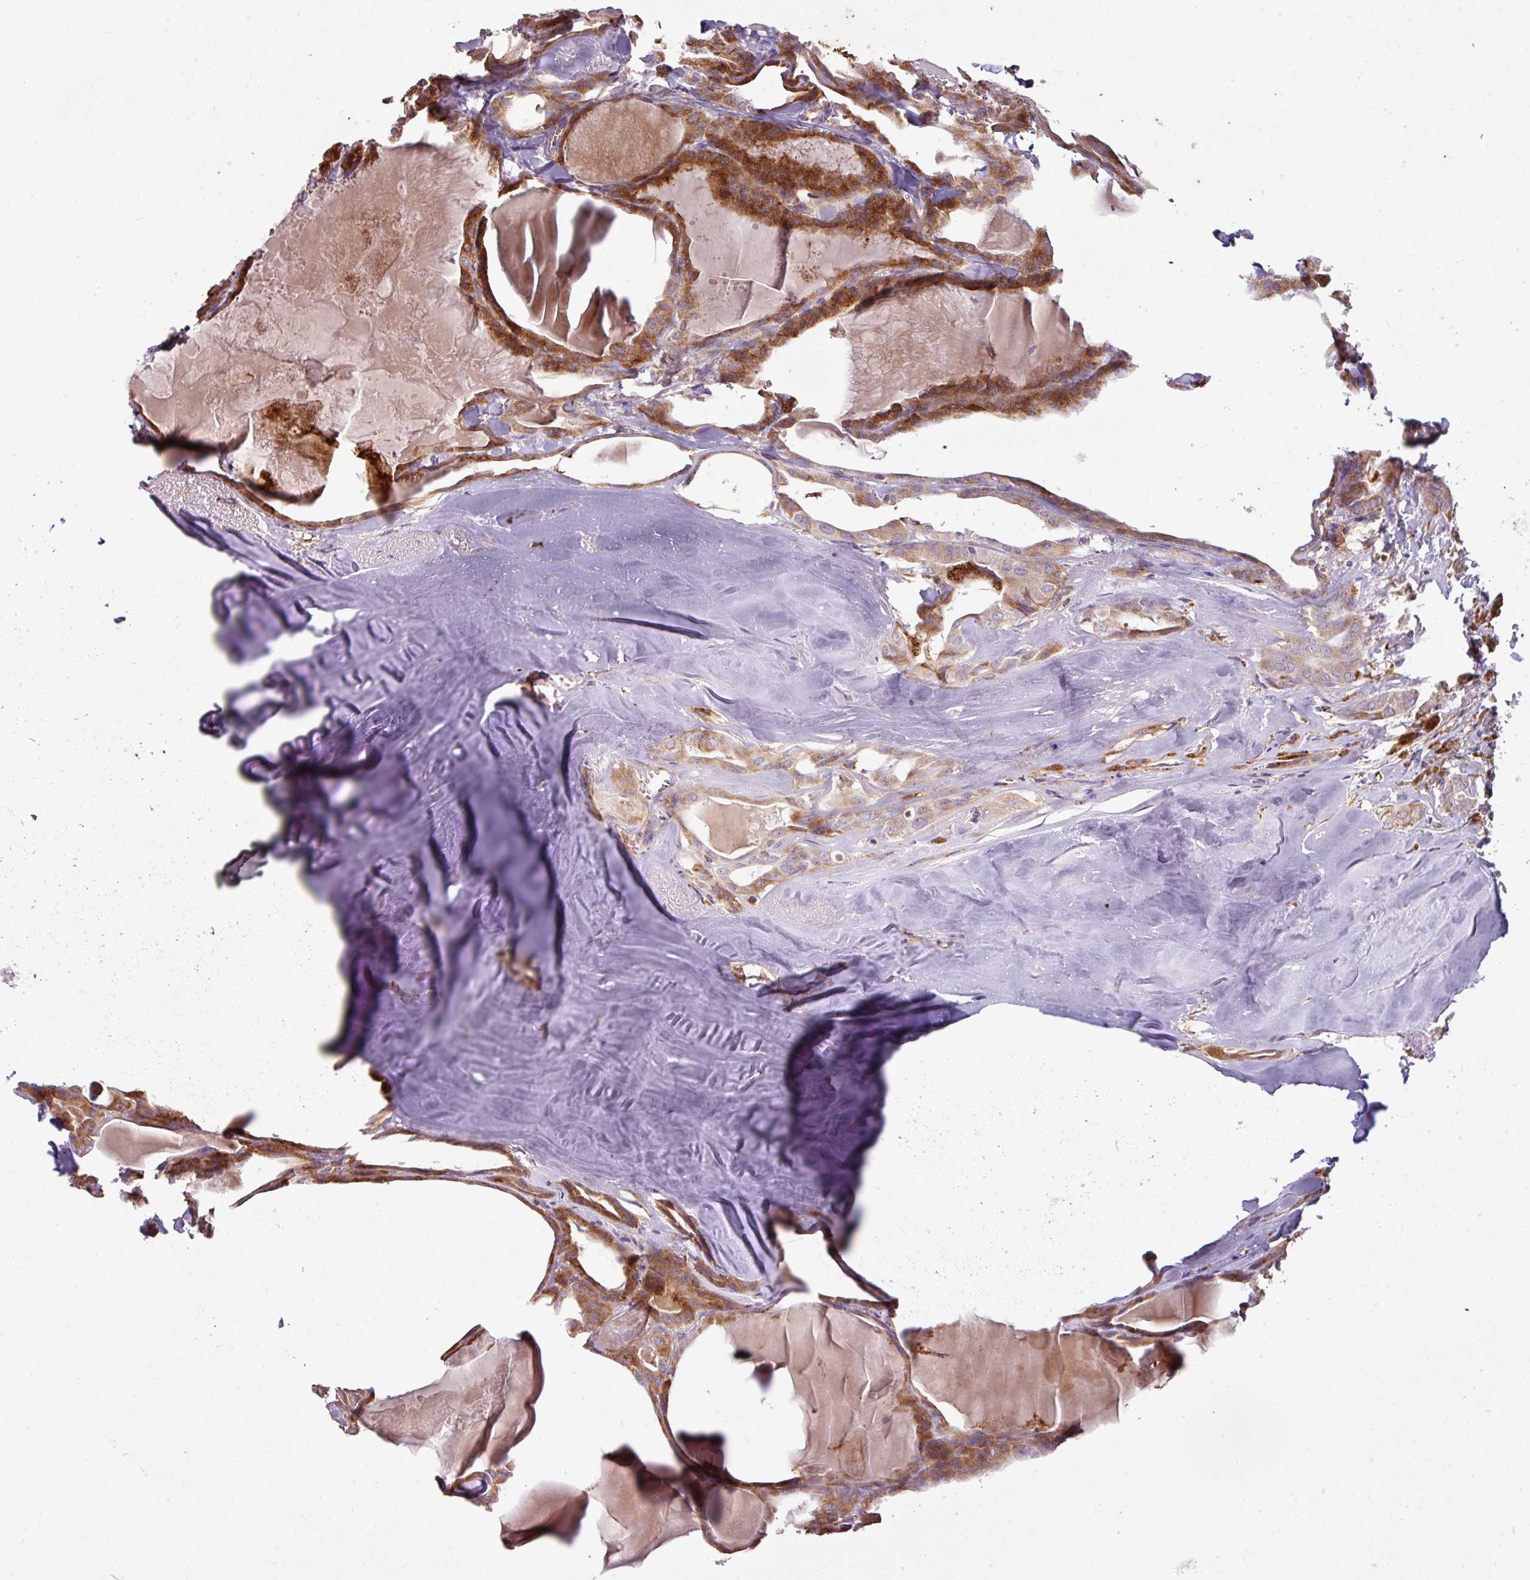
{"staining": {"intensity": "strong", "quantity": "25%-75%", "location": "cytoplasmic/membranous"}, "tissue": "thyroid cancer", "cell_type": "Tumor cells", "image_type": "cancer", "snomed": [{"axis": "morphology", "description": "Papillary adenocarcinoma, NOS"}, {"axis": "topography", "description": "Thyroid gland"}], "caption": "Tumor cells demonstrate high levels of strong cytoplasmic/membranous expression in approximately 25%-75% of cells in thyroid papillary adenocarcinoma.", "gene": "SQOR", "patient": {"sex": "male", "age": 52}}